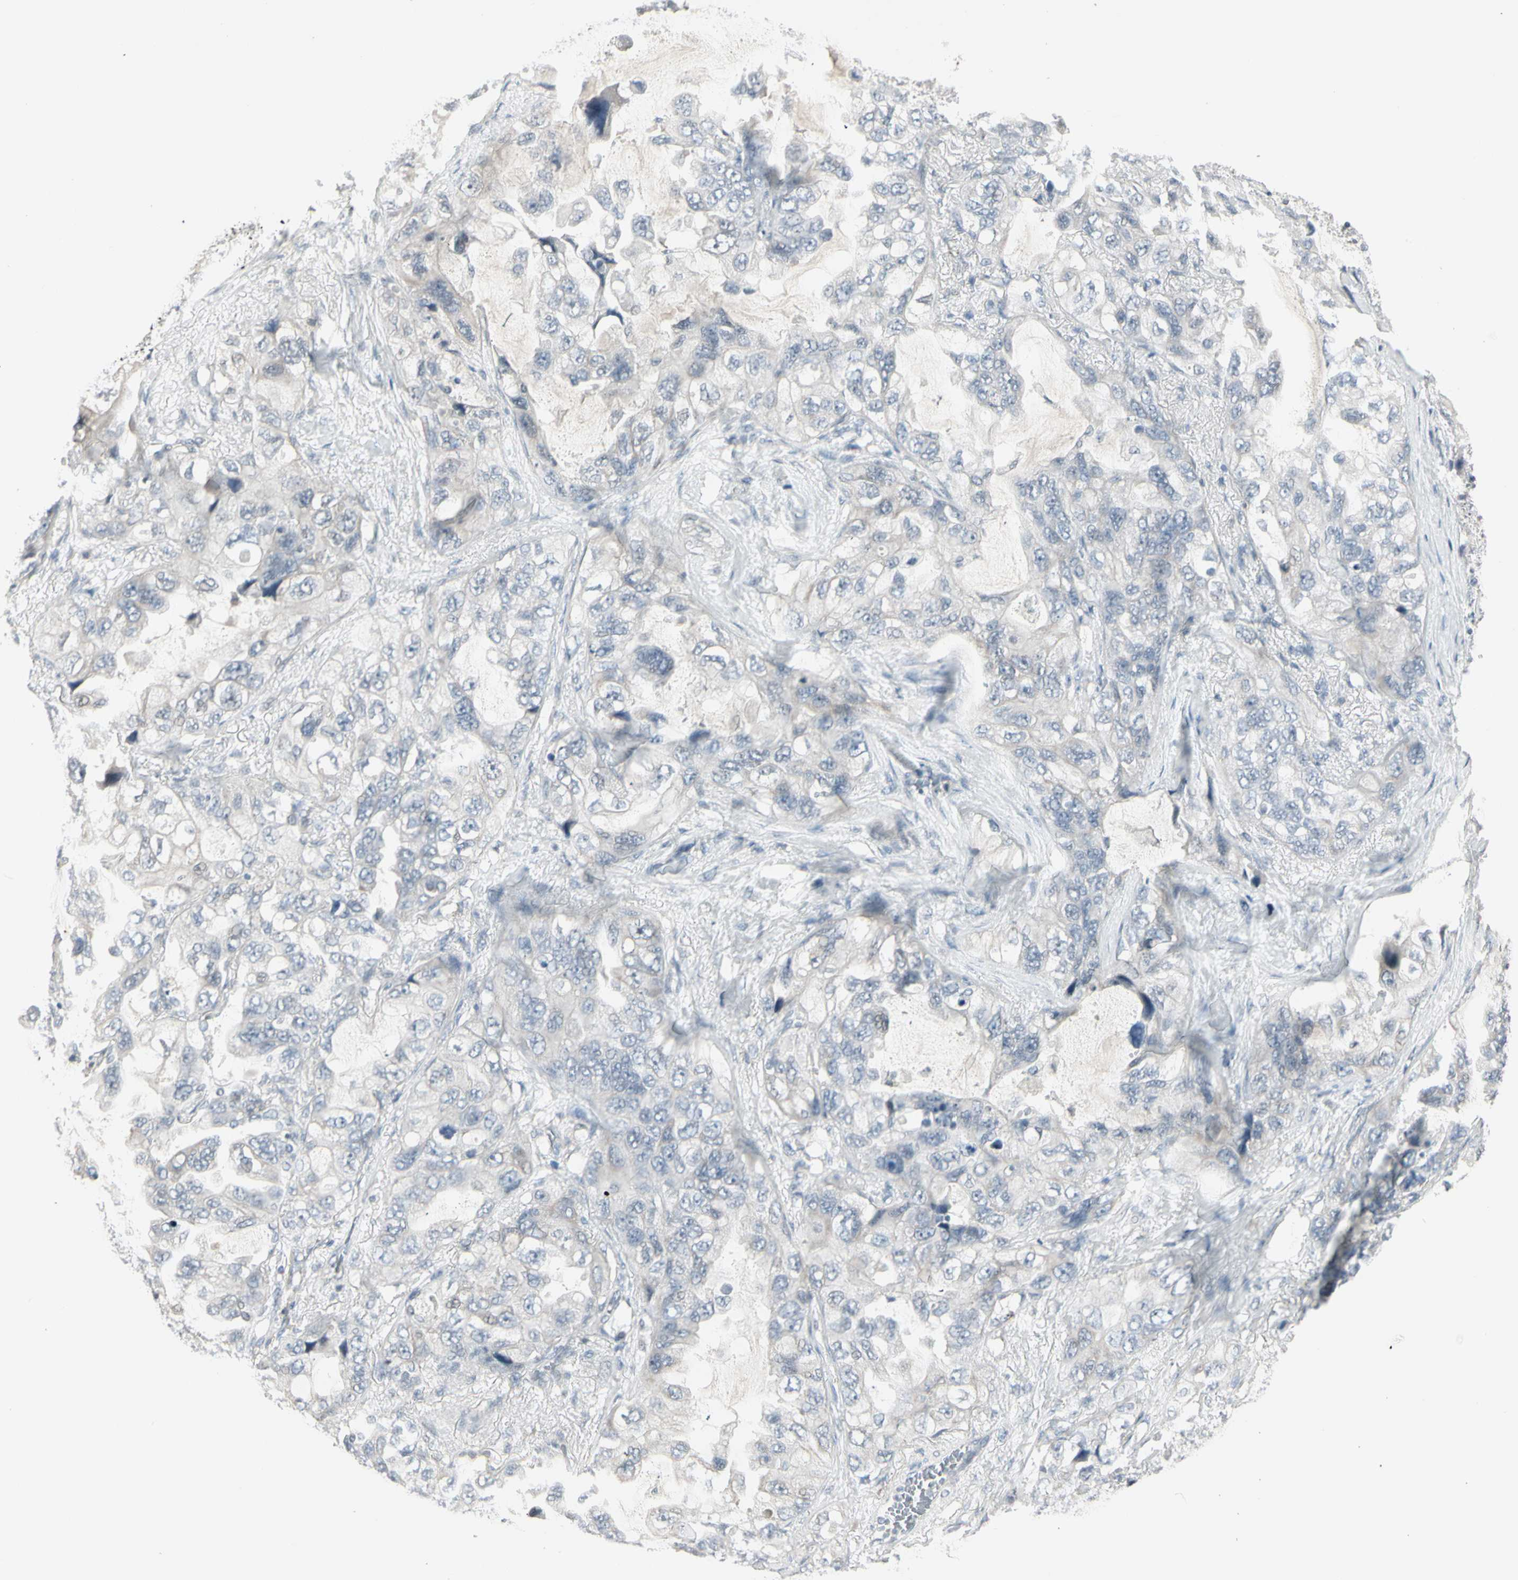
{"staining": {"intensity": "negative", "quantity": "none", "location": "none"}, "tissue": "lung cancer", "cell_type": "Tumor cells", "image_type": "cancer", "snomed": [{"axis": "morphology", "description": "Squamous cell carcinoma, NOS"}, {"axis": "topography", "description": "Lung"}], "caption": "The immunohistochemistry photomicrograph has no significant staining in tumor cells of squamous cell carcinoma (lung) tissue. The staining was performed using DAB to visualize the protein expression in brown, while the nuclei were stained in blue with hematoxylin (Magnification: 20x).", "gene": "DMPK", "patient": {"sex": "female", "age": 73}}